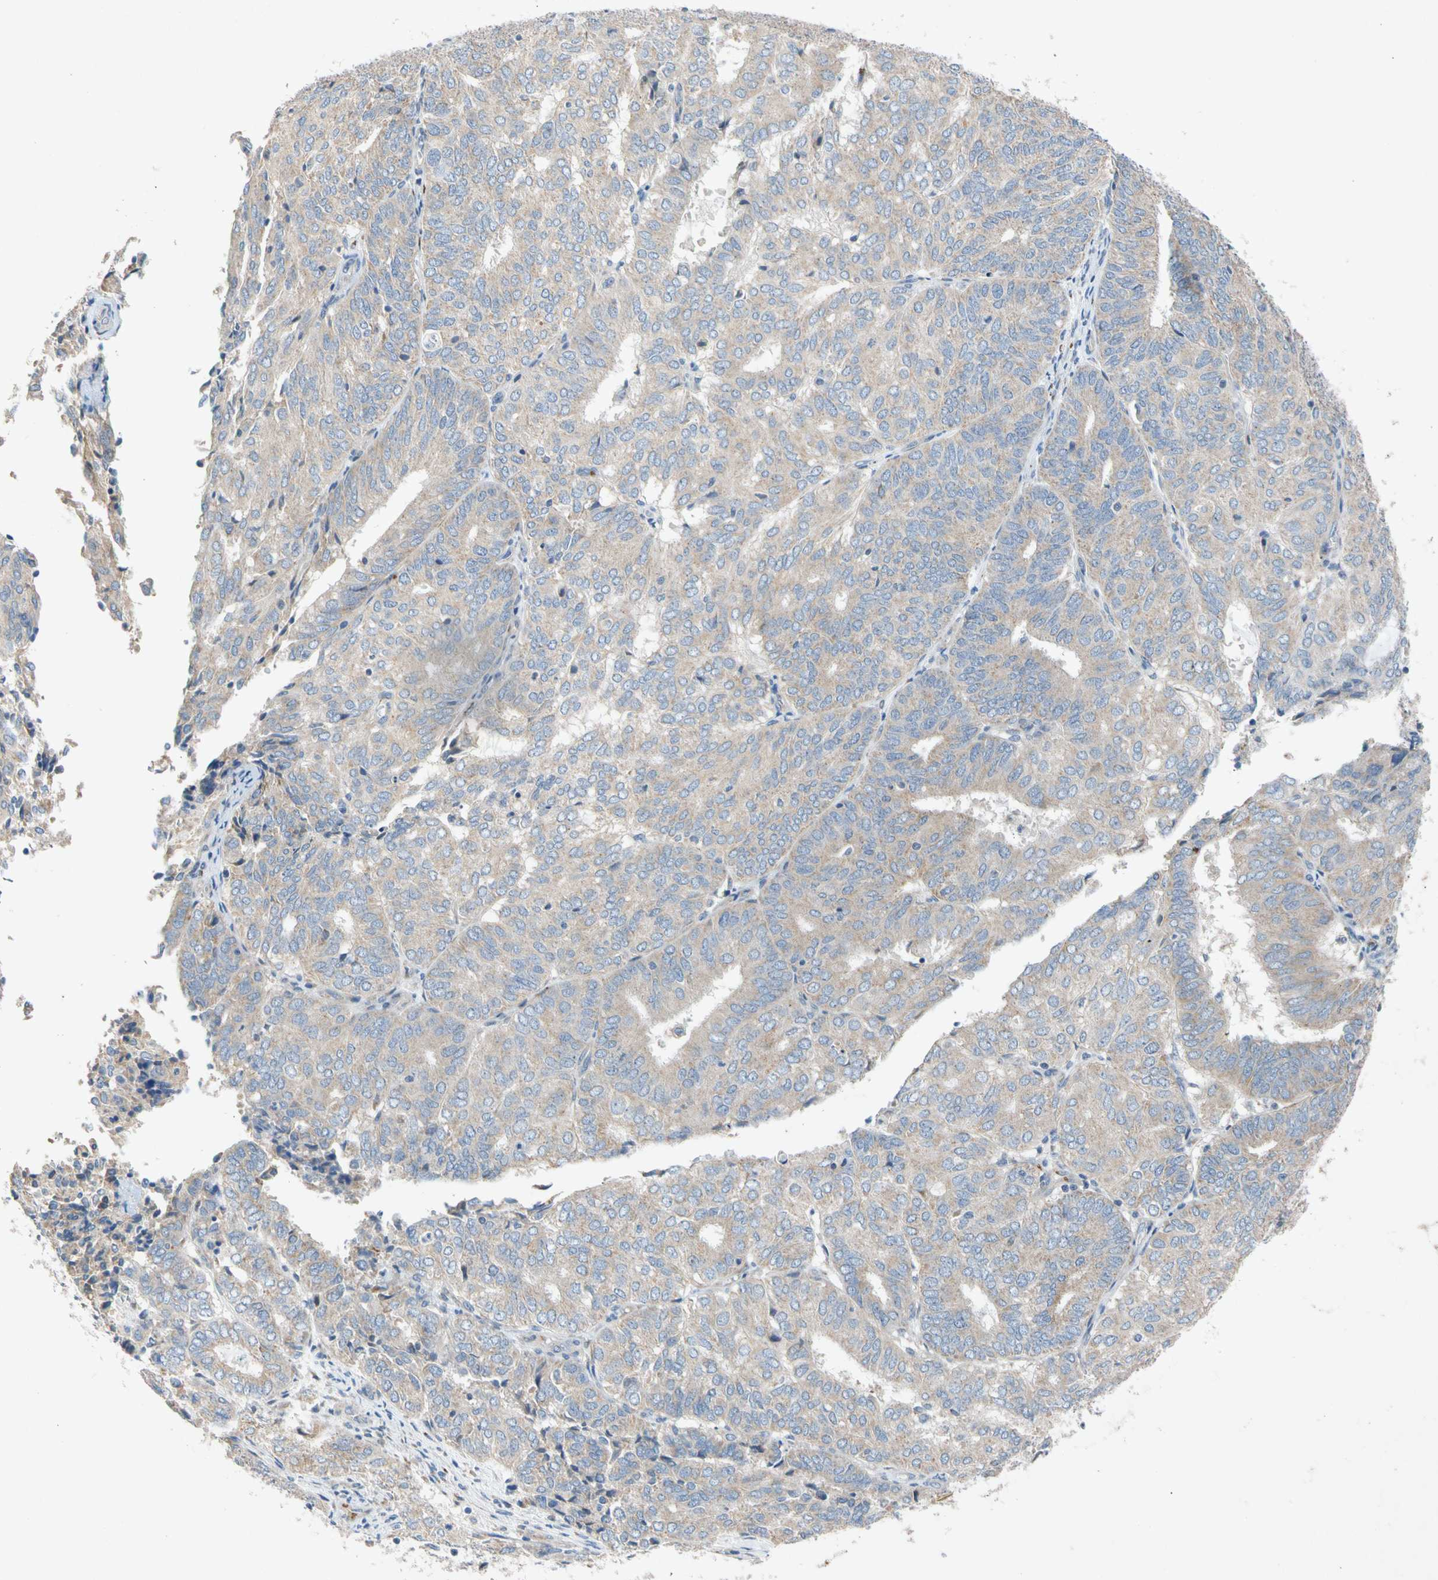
{"staining": {"intensity": "weak", "quantity": ">75%", "location": "cytoplasmic/membranous"}, "tissue": "endometrial cancer", "cell_type": "Tumor cells", "image_type": "cancer", "snomed": [{"axis": "morphology", "description": "Adenocarcinoma, NOS"}, {"axis": "topography", "description": "Uterus"}], "caption": "Human endometrial cancer (adenocarcinoma) stained with a brown dye reveals weak cytoplasmic/membranous positive expression in about >75% of tumor cells.", "gene": "GASK1B", "patient": {"sex": "female", "age": 60}}